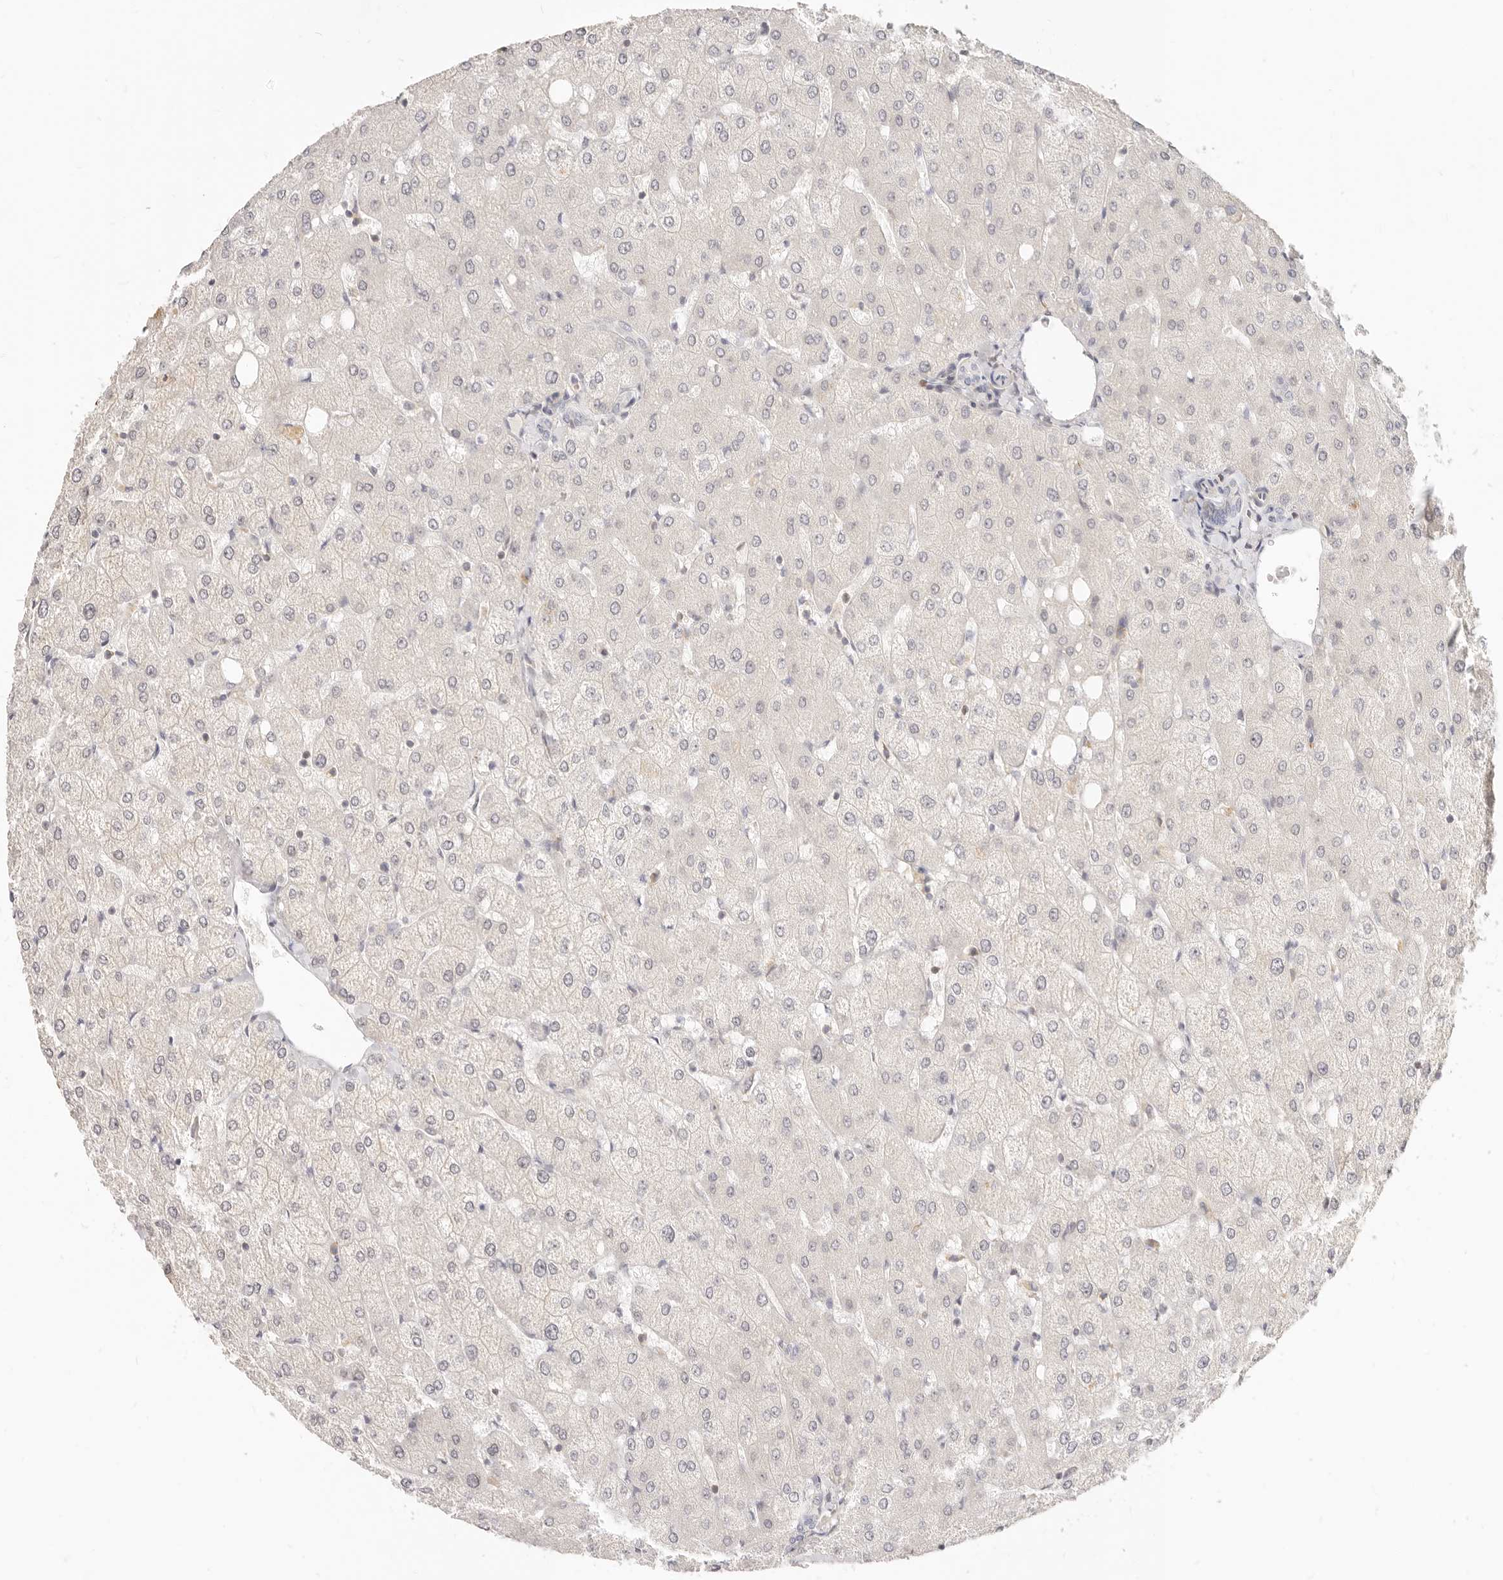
{"staining": {"intensity": "negative", "quantity": "none", "location": "none"}, "tissue": "liver", "cell_type": "Cholangiocytes", "image_type": "normal", "snomed": [{"axis": "morphology", "description": "Normal tissue, NOS"}, {"axis": "topography", "description": "Liver"}], "caption": "DAB immunohistochemical staining of normal human liver demonstrates no significant positivity in cholangiocytes. The staining was performed using DAB (3,3'-diaminobenzidine) to visualize the protein expression in brown, while the nuclei were stained in blue with hematoxylin (Magnification: 20x).", "gene": "LTB4R2", "patient": {"sex": "female", "age": 54}}